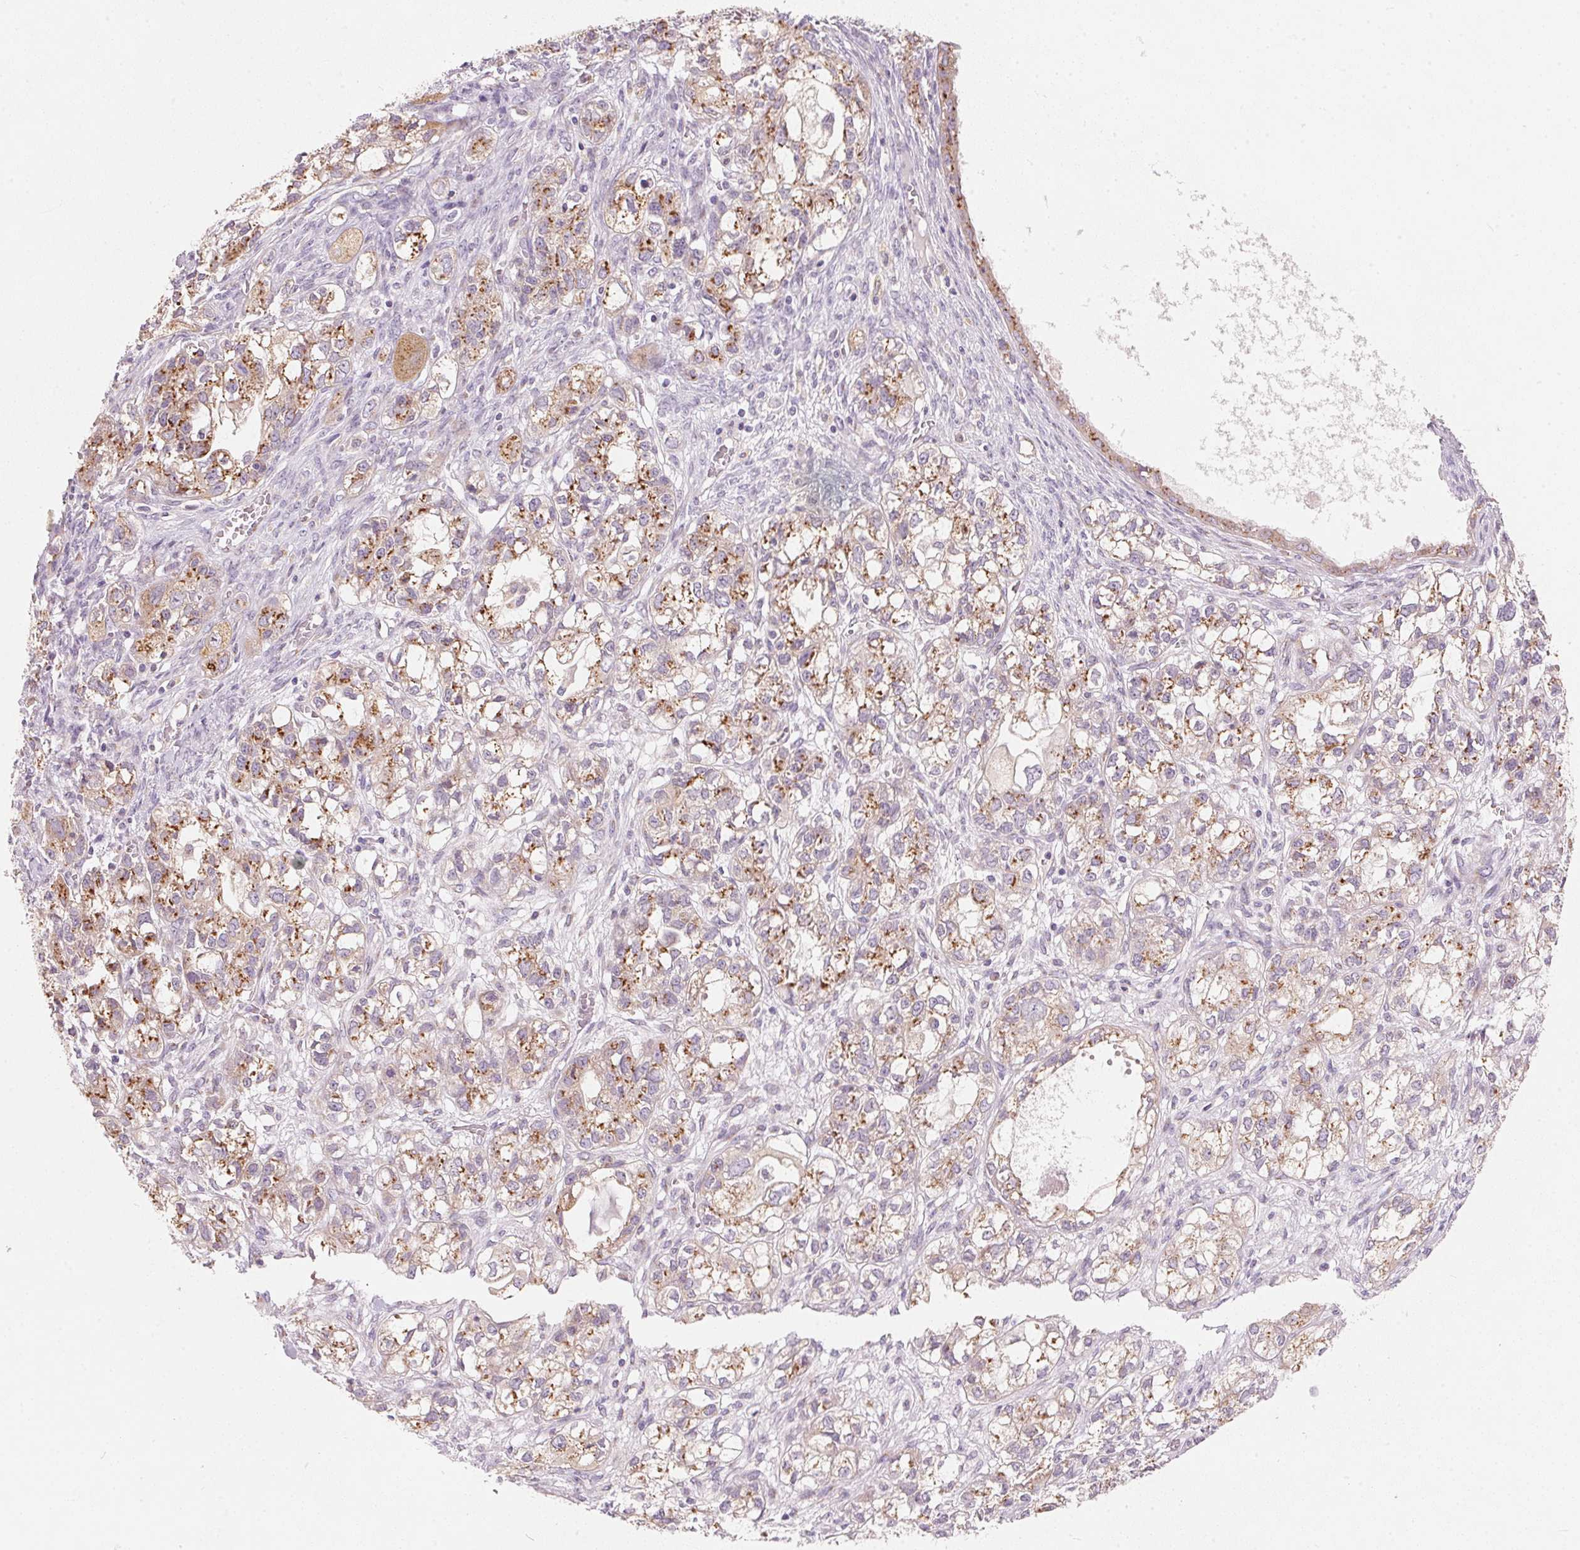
{"staining": {"intensity": "moderate", "quantity": ">75%", "location": "cytoplasmic/membranous"}, "tissue": "ovarian cancer", "cell_type": "Tumor cells", "image_type": "cancer", "snomed": [{"axis": "morphology", "description": "Carcinoma, endometroid"}, {"axis": "topography", "description": "Ovary"}], "caption": "Immunohistochemistry histopathology image of neoplastic tissue: human endometroid carcinoma (ovarian) stained using IHC exhibits medium levels of moderate protein expression localized specifically in the cytoplasmic/membranous of tumor cells, appearing as a cytoplasmic/membranous brown color.", "gene": "DRAM2", "patient": {"sex": "female", "age": 64}}